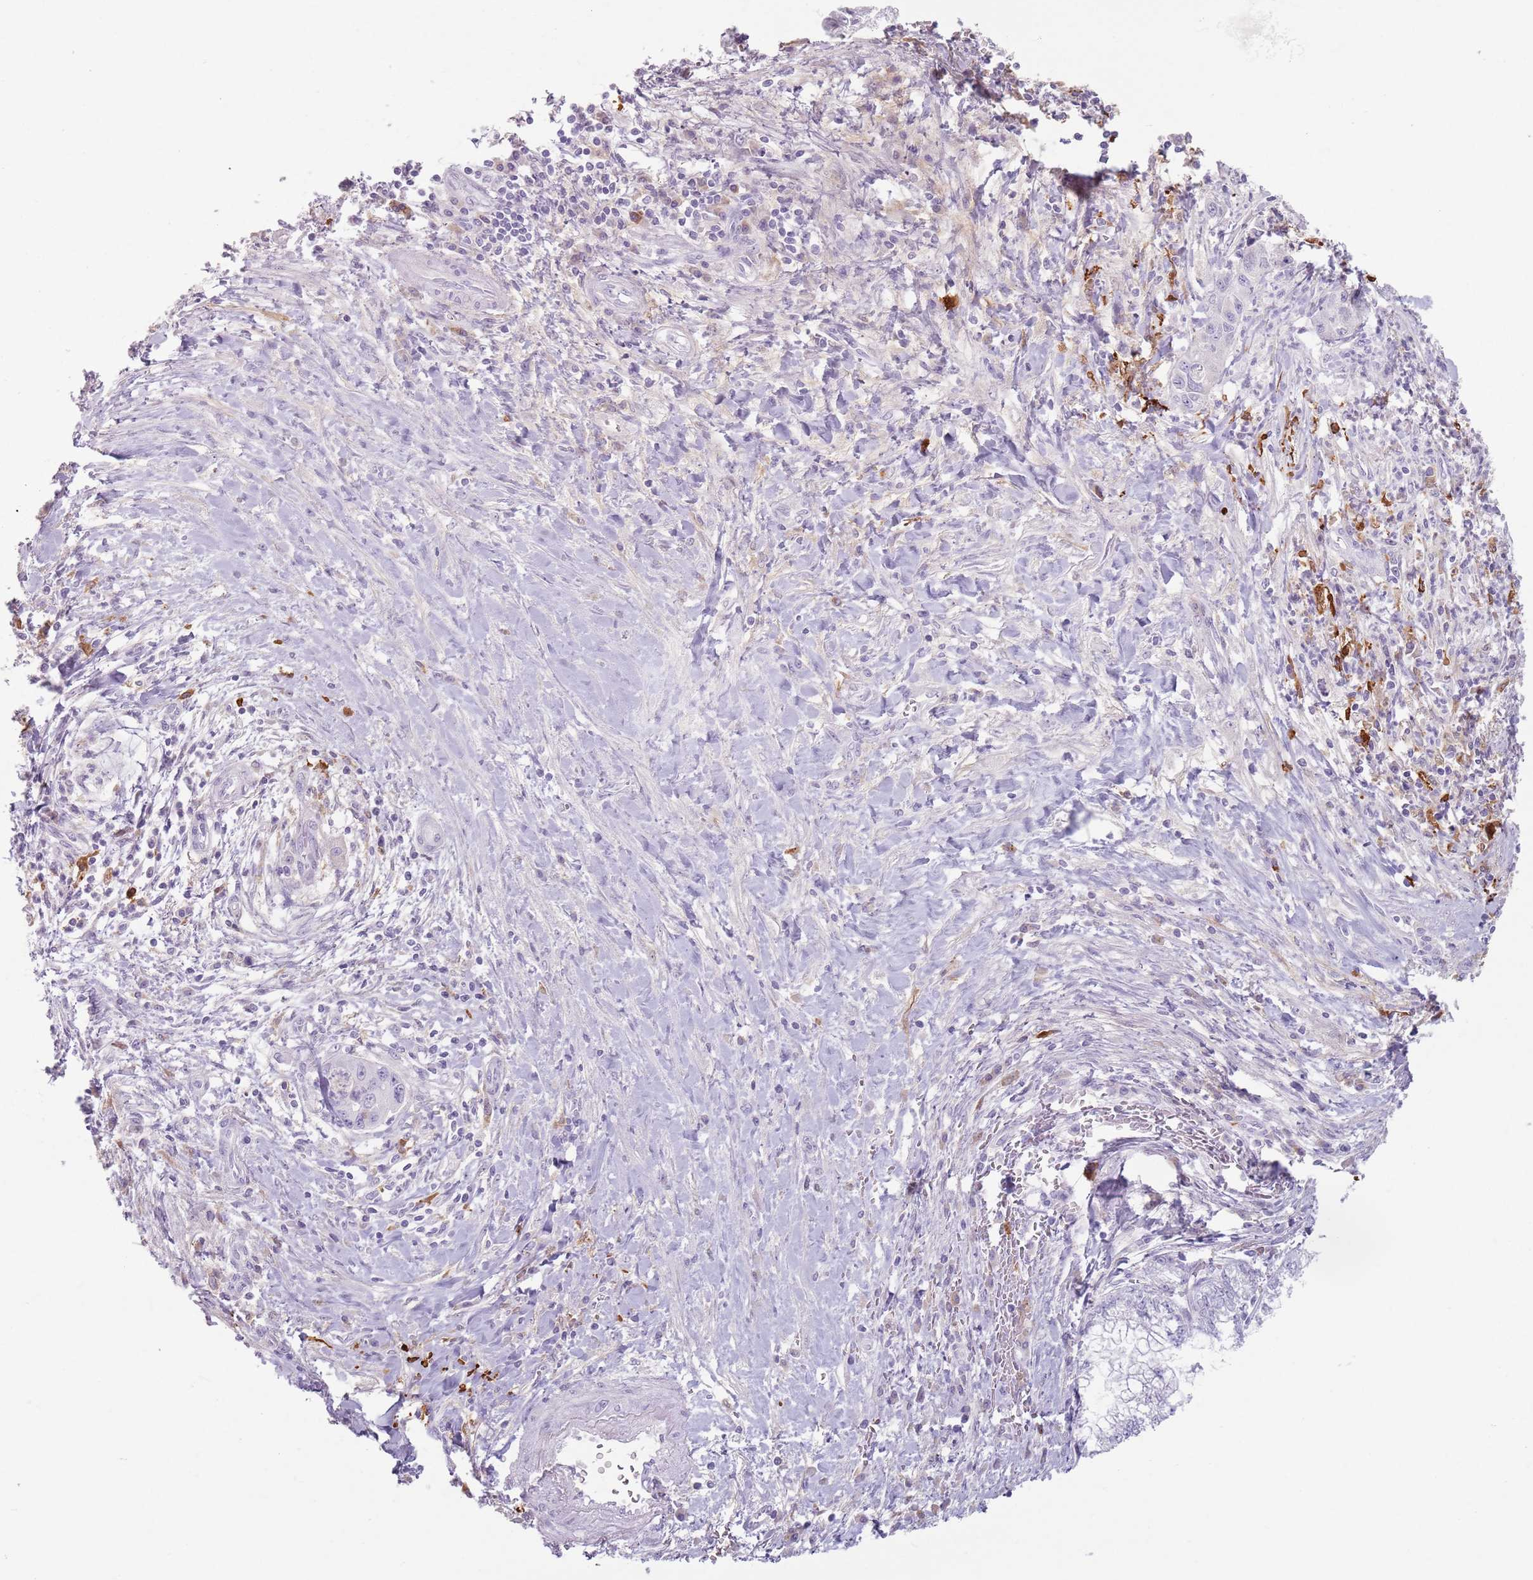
{"staining": {"intensity": "negative", "quantity": "none", "location": "none"}, "tissue": "pancreatic cancer", "cell_type": "Tumor cells", "image_type": "cancer", "snomed": [{"axis": "morphology", "description": "Adenocarcinoma, NOS"}, {"axis": "topography", "description": "Pancreas"}], "caption": "A micrograph of human adenocarcinoma (pancreatic) is negative for staining in tumor cells.", "gene": "GDPGP1", "patient": {"sex": "male", "age": 73}}